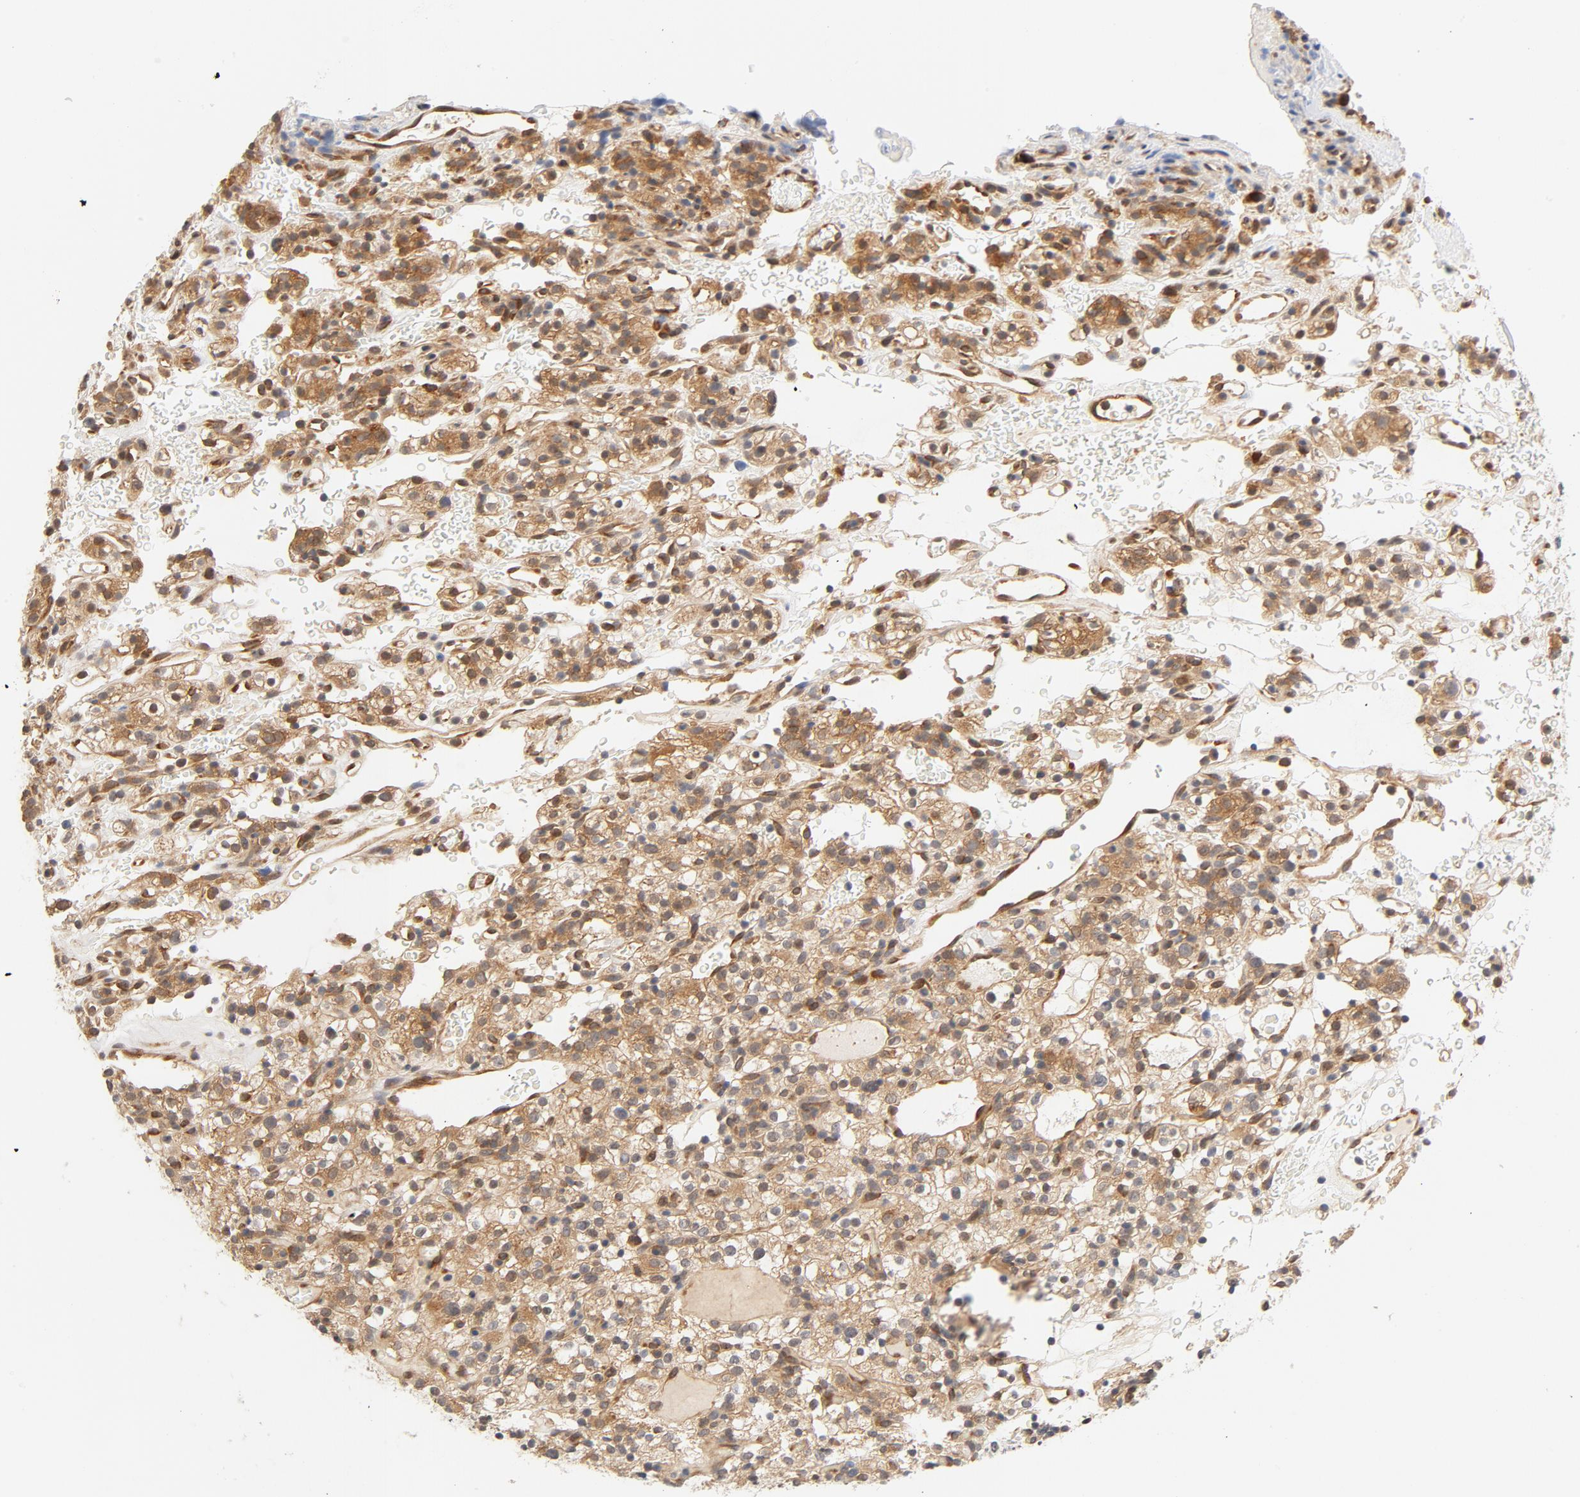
{"staining": {"intensity": "moderate", "quantity": ">75%", "location": "cytoplasmic/membranous,nuclear"}, "tissue": "renal cancer", "cell_type": "Tumor cells", "image_type": "cancer", "snomed": [{"axis": "morphology", "description": "Normal tissue, NOS"}, {"axis": "morphology", "description": "Adenocarcinoma, NOS"}, {"axis": "topography", "description": "Kidney"}], "caption": "Immunohistochemistry (IHC) histopathology image of neoplastic tissue: human renal adenocarcinoma stained using IHC reveals medium levels of moderate protein expression localized specifically in the cytoplasmic/membranous and nuclear of tumor cells, appearing as a cytoplasmic/membranous and nuclear brown color.", "gene": "EIF4E", "patient": {"sex": "female", "age": 72}}